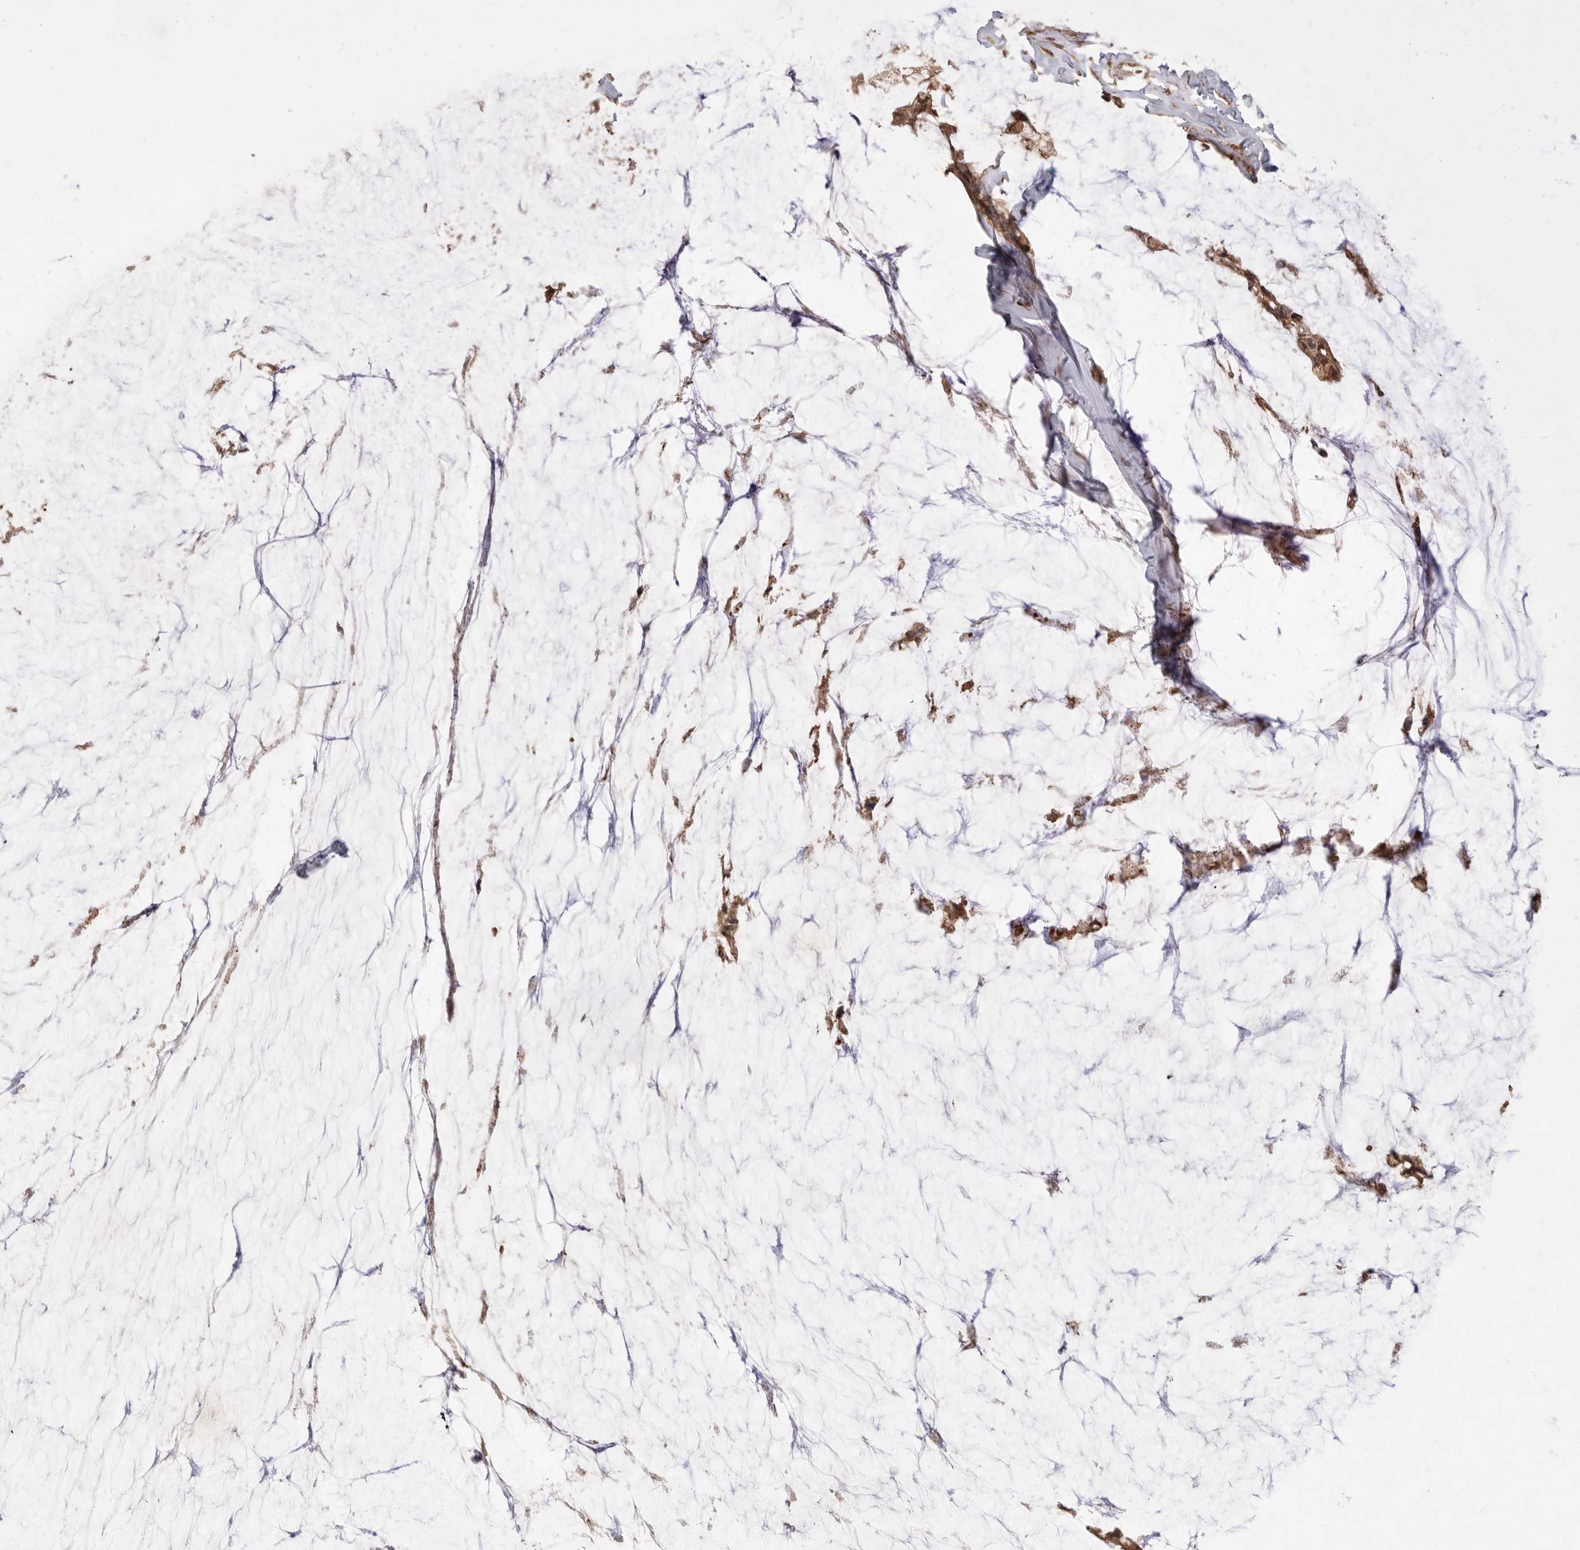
{"staining": {"intensity": "moderate", "quantity": ">75%", "location": "cytoplasmic/membranous"}, "tissue": "ovarian cancer", "cell_type": "Tumor cells", "image_type": "cancer", "snomed": [{"axis": "morphology", "description": "Cystadenocarcinoma, mucinous, NOS"}, {"axis": "topography", "description": "Ovary"}], "caption": "Ovarian cancer stained with DAB (3,3'-diaminobenzidine) immunohistochemistry exhibits medium levels of moderate cytoplasmic/membranous expression in about >75% of tumor cells. (DAB (3,3'-diaminobenzidine) IHC, brown staining for protein, blue staining for nuclei).", "gene": "PRMT3", "patient": {"sex": "female", "age": 39}}